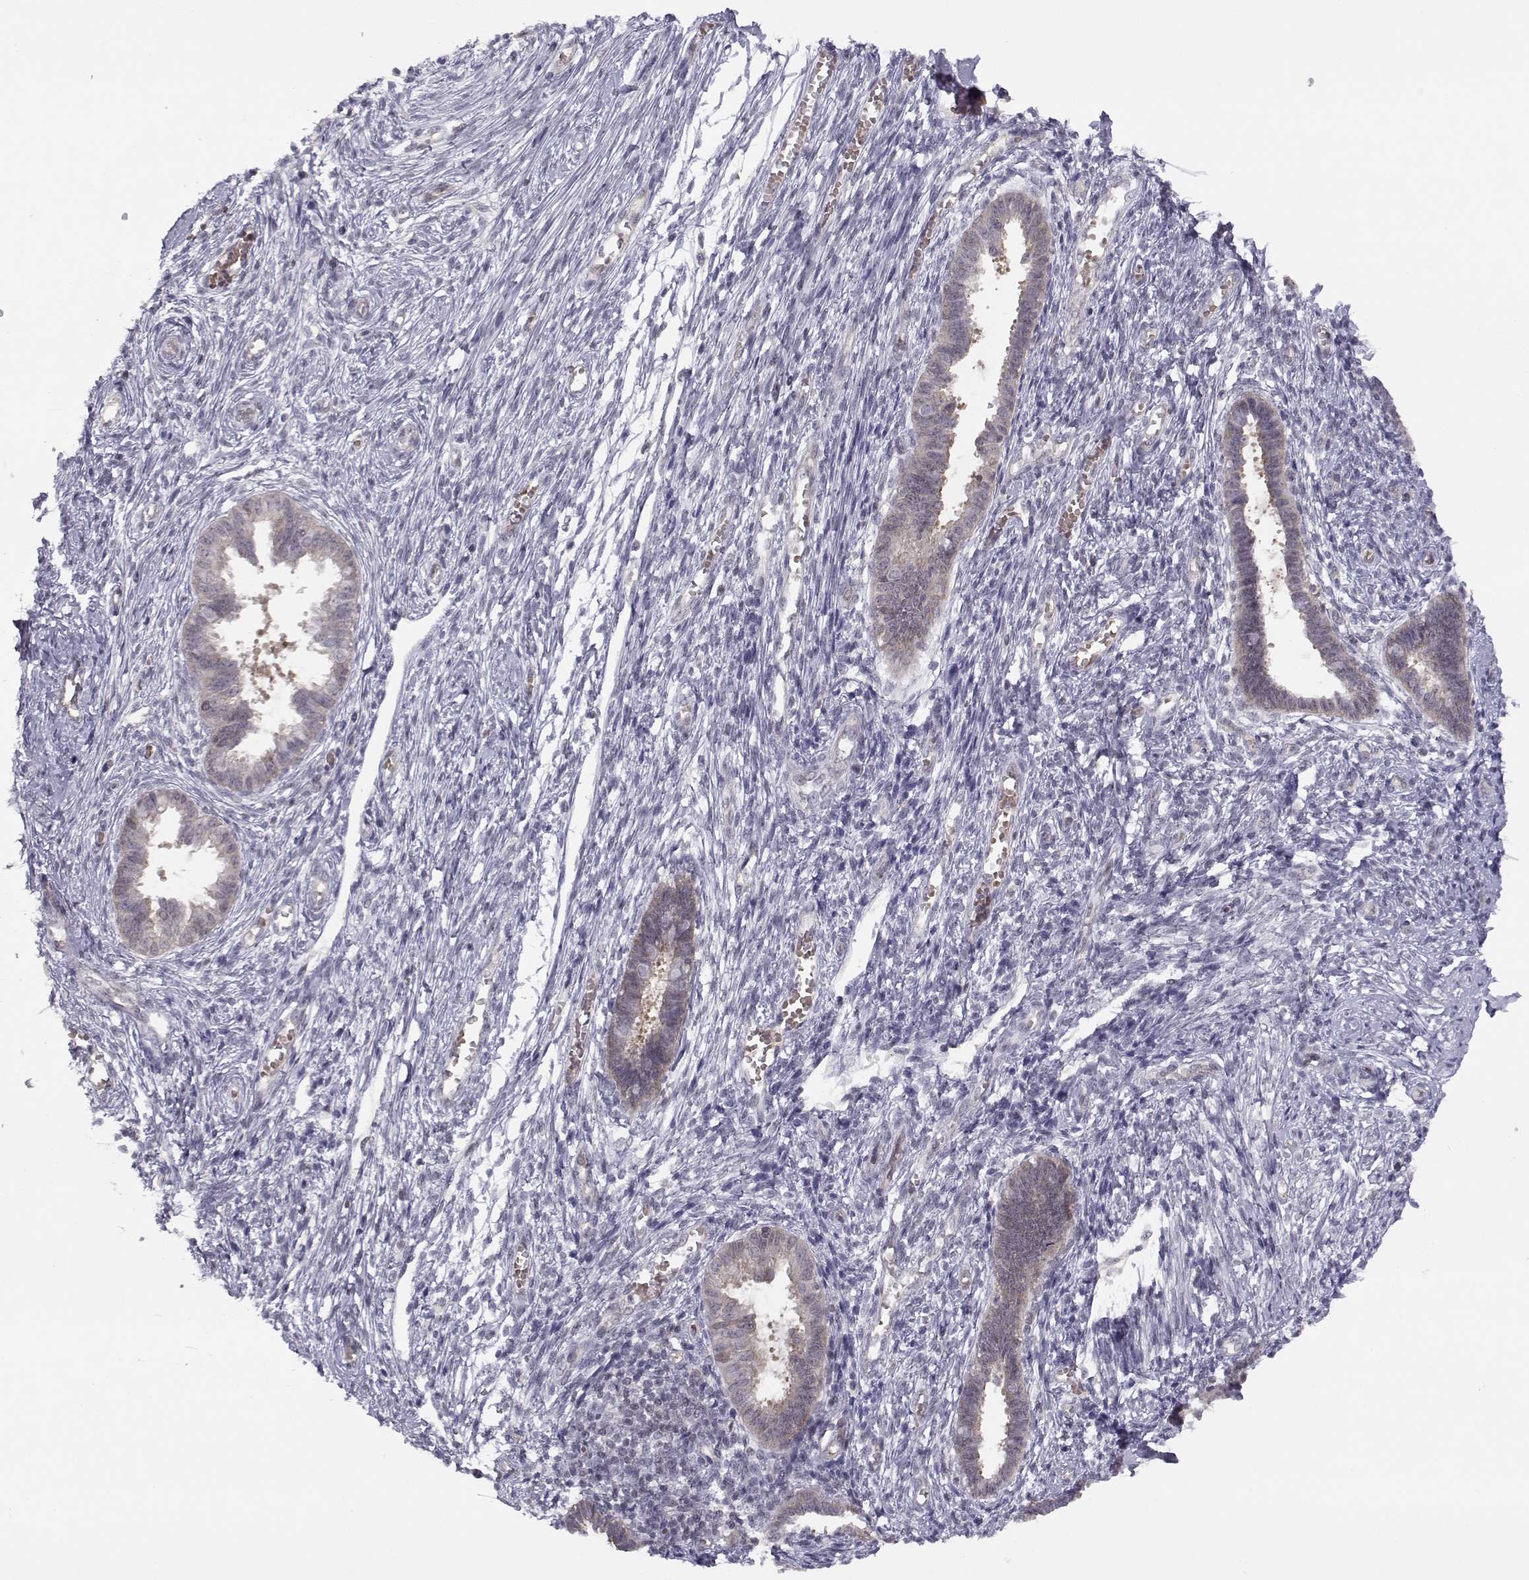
{"staining": {"intensity": "negative", "quantity": "none", "location": "none"}, "tissue": "endometrium", "cell_type": "Cells in endometrial stroma", "image_type": "normal", "snomed": [{"axis": "morphology", "description": "Normal tissue, NOS"}, {"axis": "topography", "description": "Cervix"}, {"axis": "topography", "description": "Endometrium"}], "caption": "Normal endometrium was stained to show a protein in brown. There is no significant expression in cells in endometrial stroma. The staining was performed using DAB to visualize the protein expression in brown, while the nuclei were stained in blue with hematoxylin (Magnification: 20x).", "gene": "KIF13B", "patient": {"sex": "female", "age": 37}}